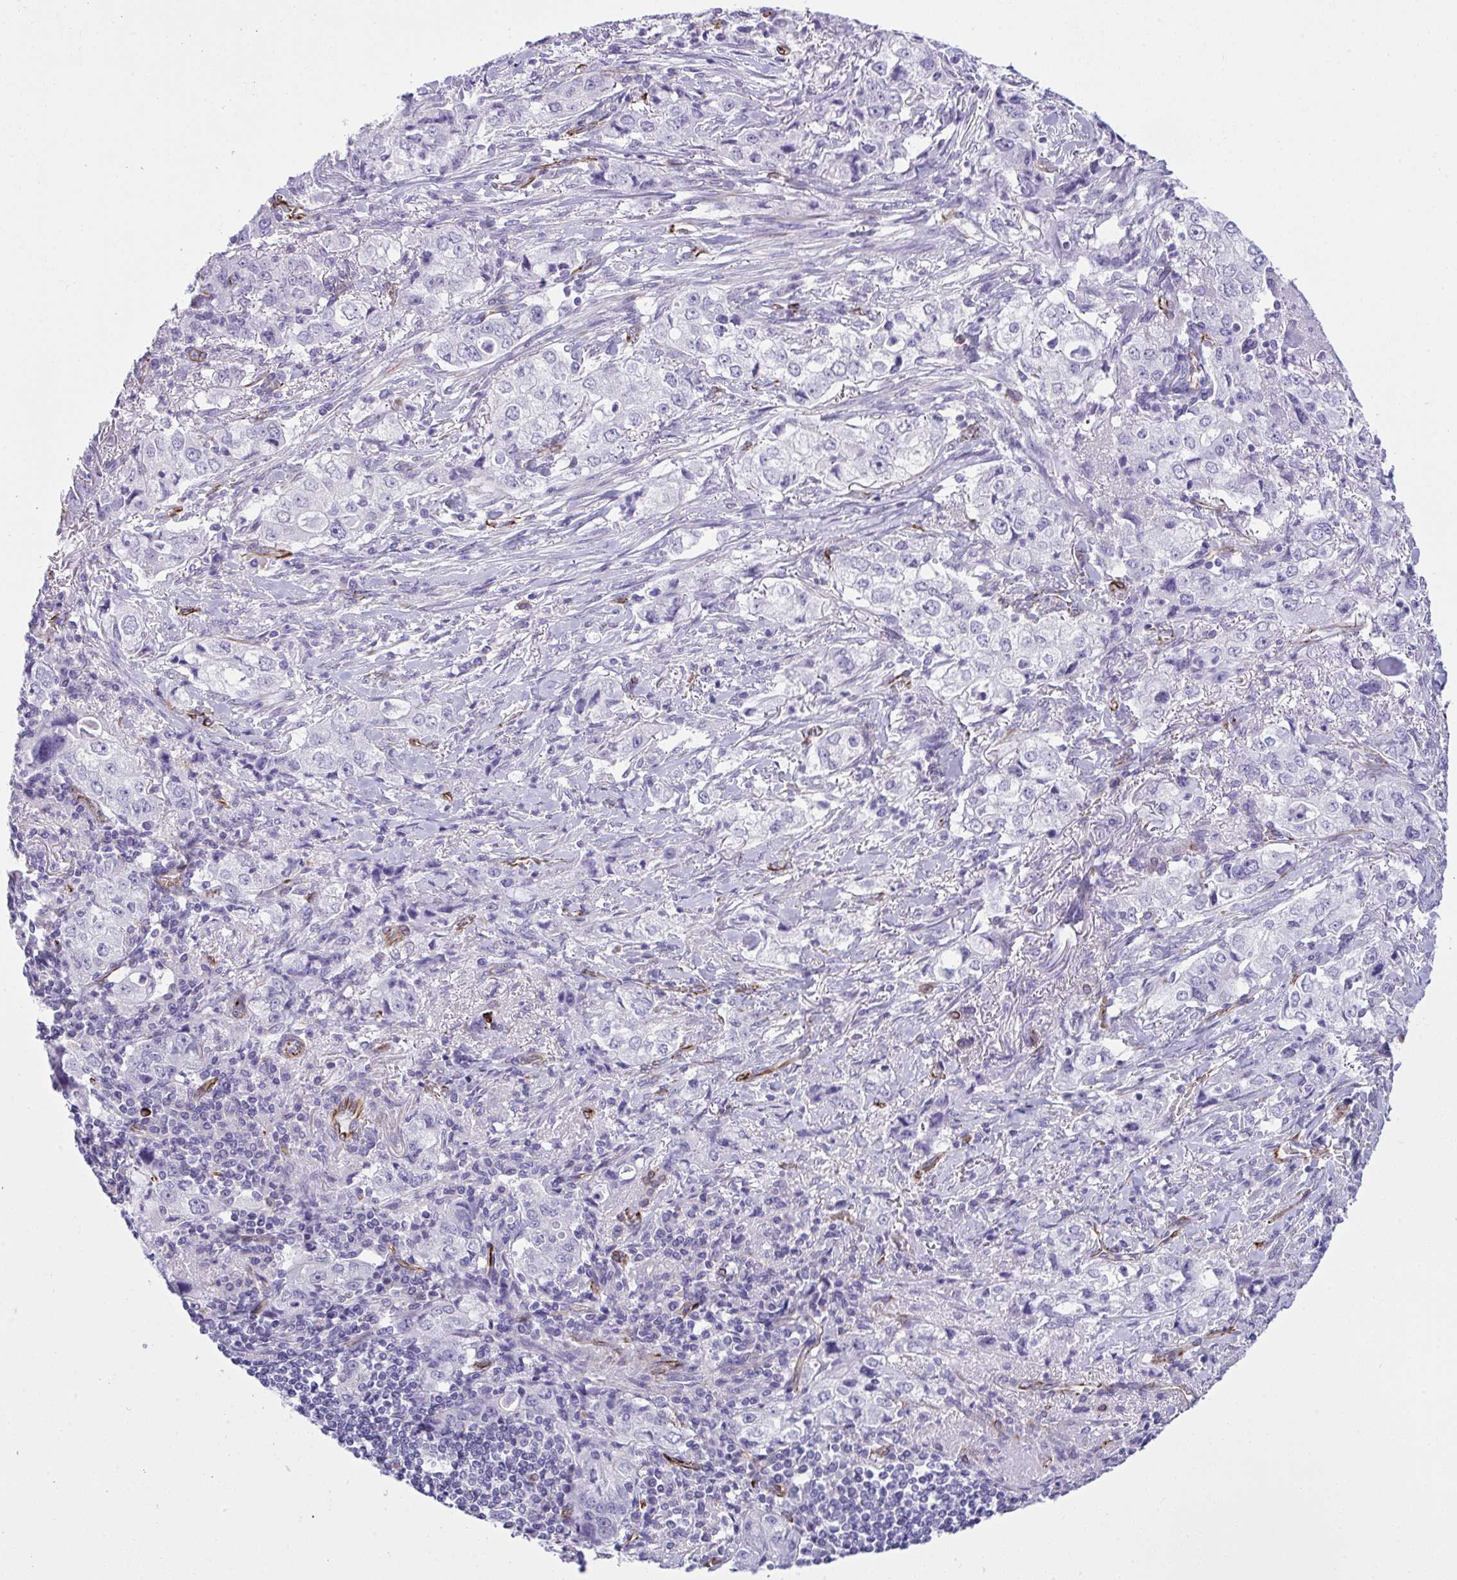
{"staining": {"intensity": "negative", "quantity": "none", "location": "none"}, "tissue": "stomach cancer", "cell_type": "Tumor cells", "image_type": "cancer", "snomed": [{"axis": "morphology", "description": "Adenocarcinoma, NOS"}, {"axis": "topography", "description": "Stomach, upper"}], "caption": "Stomach cancer stained for a protein using immunohistochemistry reveals no staining tumor cells.", "gene": "SLC35B1", "patient": {"sex": "male", "age": 75}}